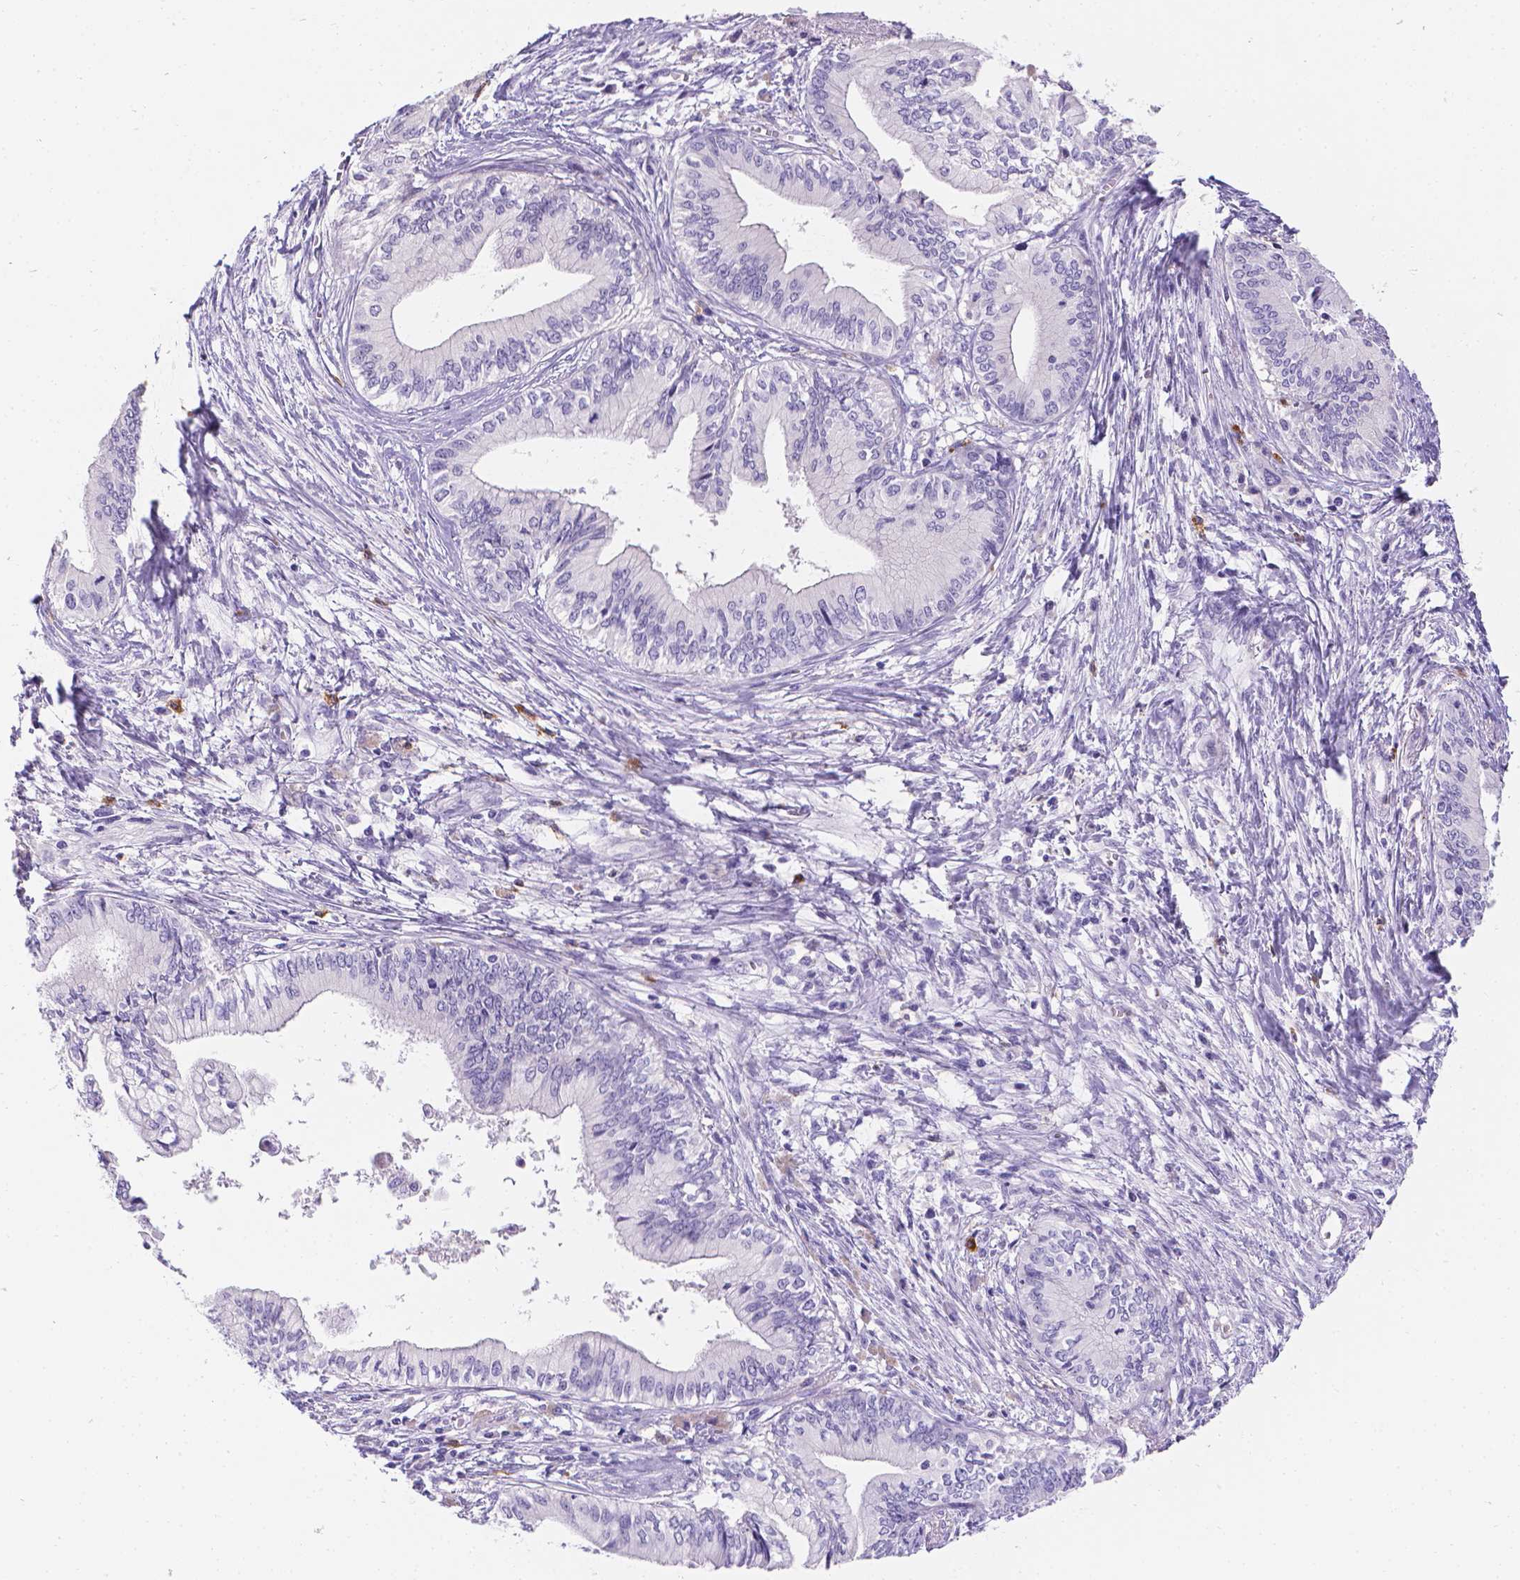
{"staining": {"intensity": "negative", "quantity": "none", "location": "none"}, "tissue": "pancreatic cancer", "cell_type": "Tumor cells", "image_type": "cancer", "snomed": [{"axis": "morphology", "description": "Adenocarcinoma, NOS"}, {"axis": "topography", "description": "Pancreas"}], "caption": "Immunohistochemical staining of human pancreatic cancer (adenocarcinoma) reveals no significant positivity in tumor cells.", "gene": "GNRHR", "patient": {"sex": "female", "age": 61}}